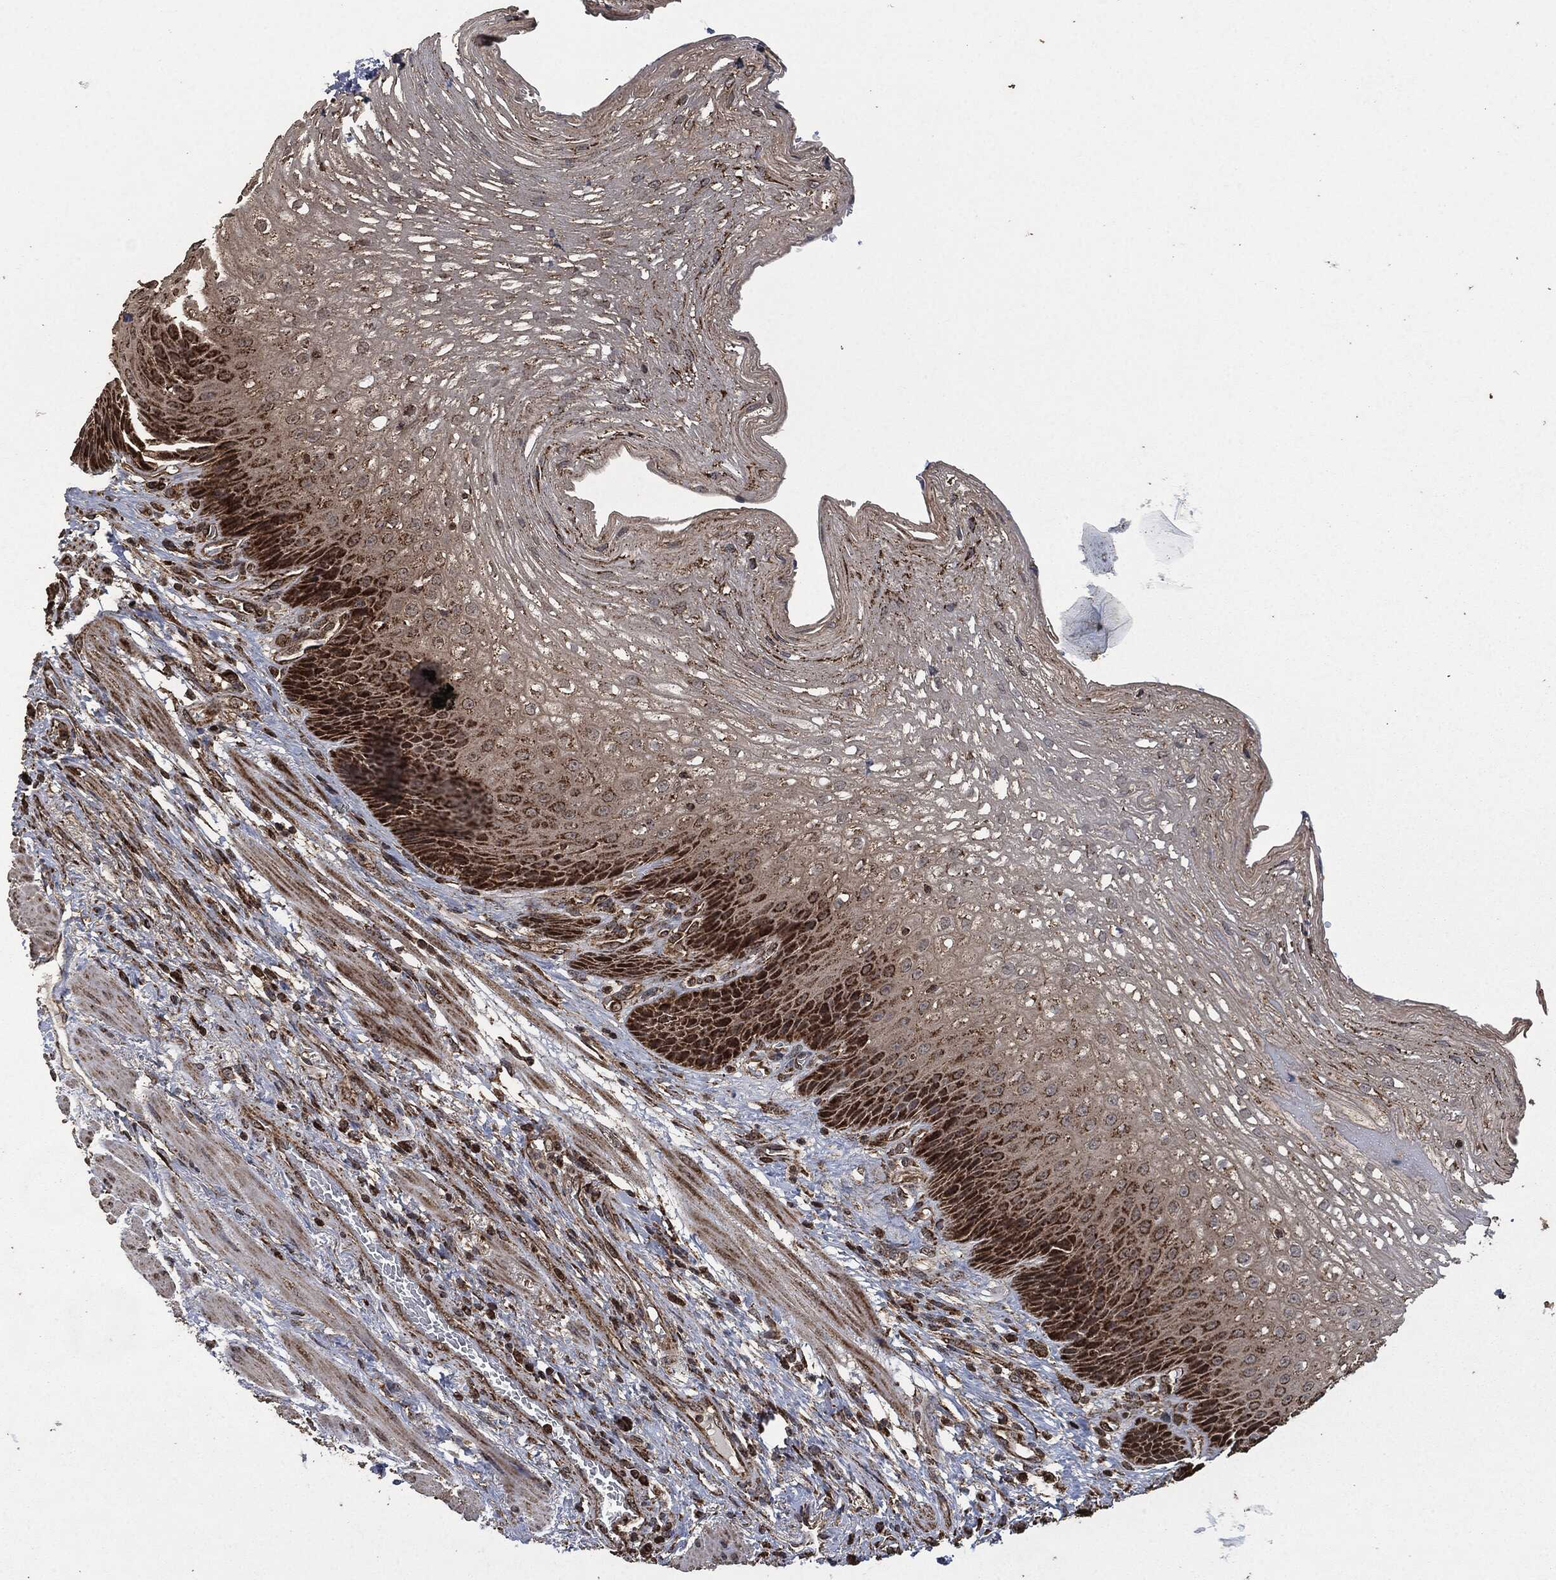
{"staining": {"intensity": "strong", "quantity": "25%-75%", "location": "cytoplasmic/membranous"}, "tissue": "esophagus", "cell_type": "Squamous epithelial cells", "image_type": "normal", "snomed": [{"axis": "morphology", "description": "Normal tissue, NOS"}, {"axis": "topography", "description": "Esophagus"}], "caption": "Human esophagus stained with a brown dye displays strong cytoplasmic/membranous positive expression in about 25%-75% of squamous epithelial cells.", "gene": "LIG3", "patient": {"sex": "male", "age": 63}}